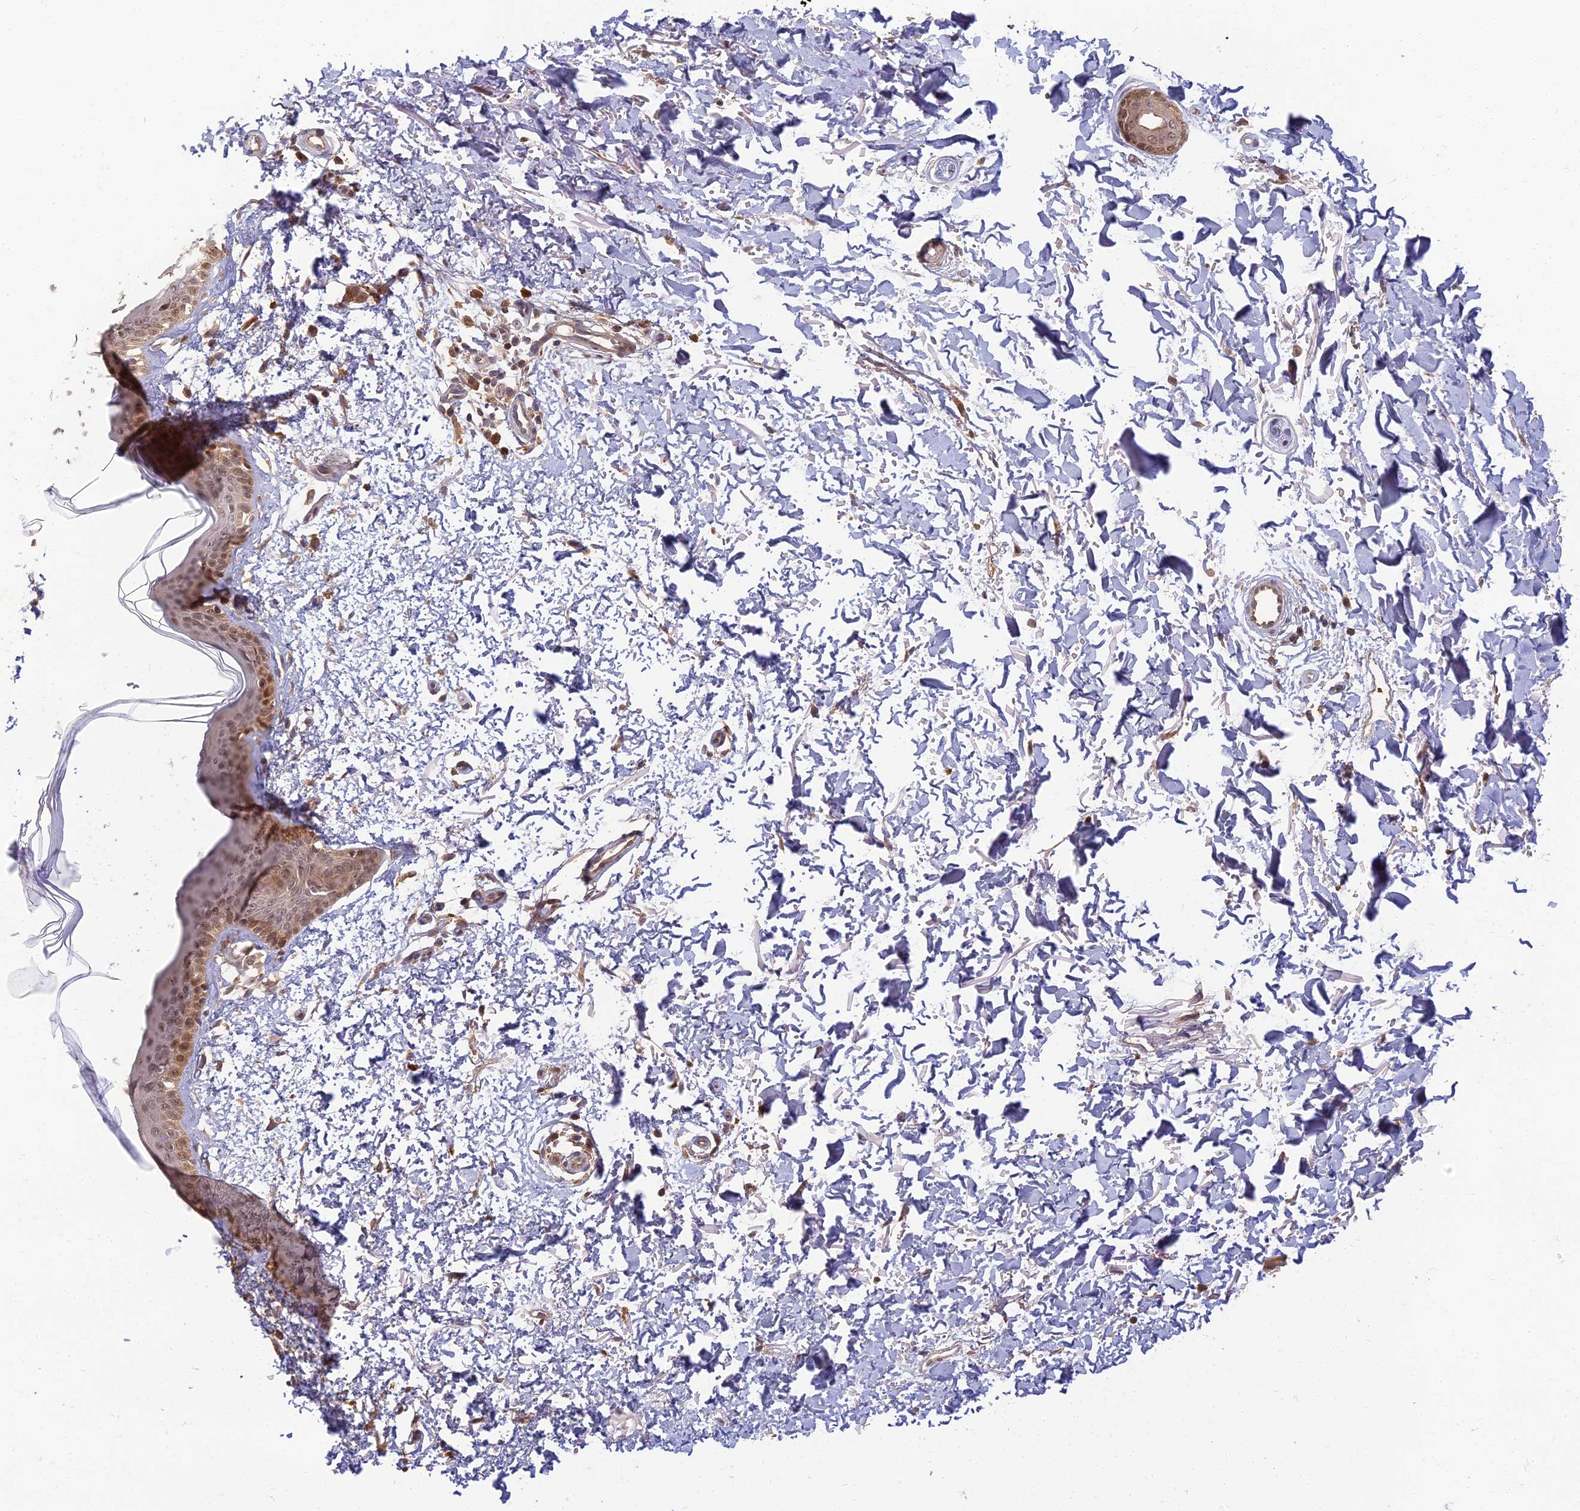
{"staining": {"intensity": "moderate", "quantity": ">75%", "location": "cytoplasmic/membranous"}, "tissue": "skin", "cell_type": "Fibroblasts", "image_type": "normal", "snomed": [{"axis": "morphology", "description": "Normal tissue, NOS"}, {"axis": "topography", "description": "Skin"}], "caption": "The immunohistochemical stain labels moderate cytoplasmic/membranous expression in fibroblasts of benign skin.", "gene": "RGL3", "patient": {"sex": "male", "age": 66}}